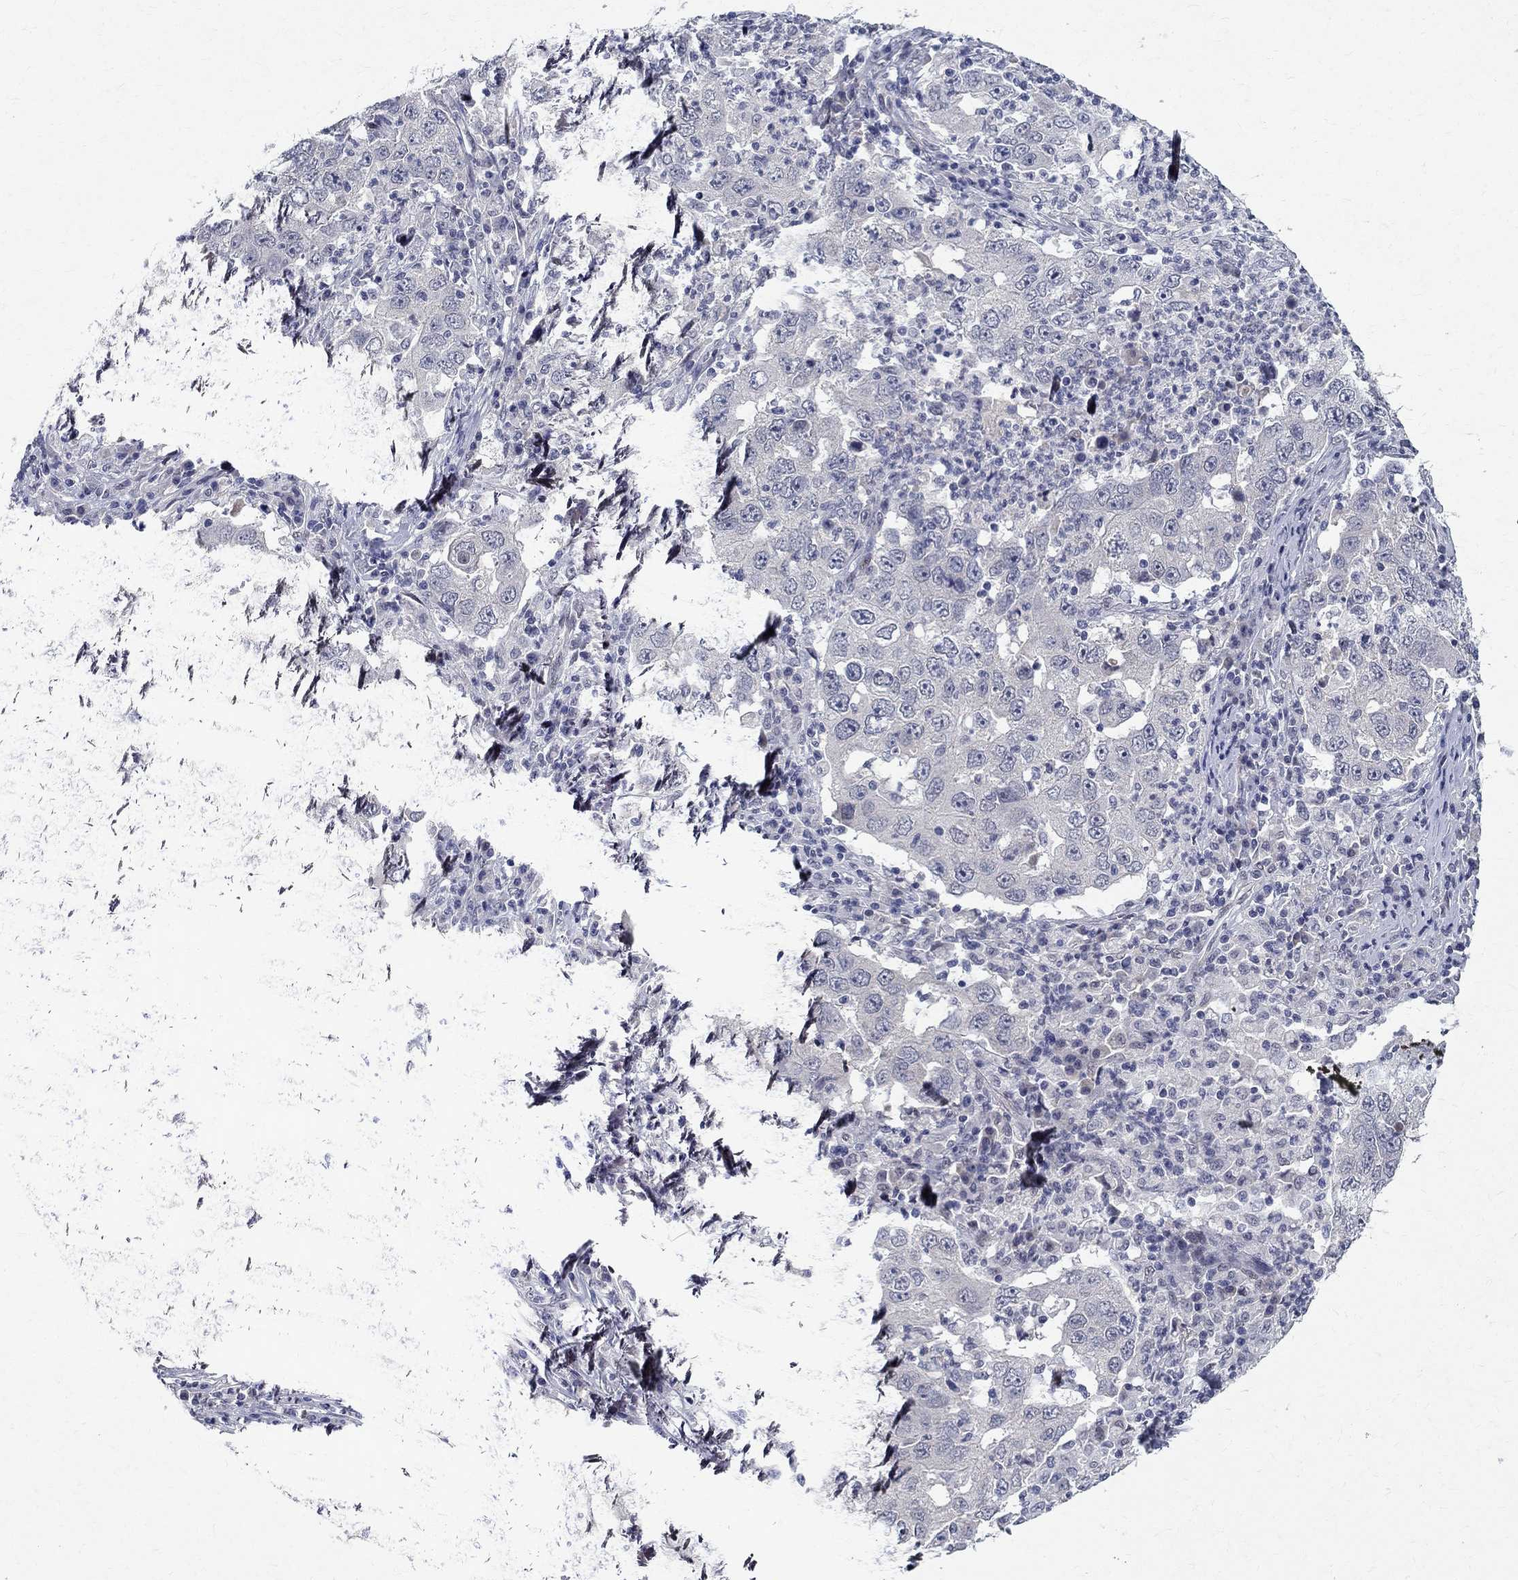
{"staining": {"intensity": "negative", "quantity": "none", "location": "none"}, "tissue": "lung cancer", "cell_type": "Tumor cells", "image_type": "cancer", "snomed": [{"axis": "morphology", "description": "Adenocarcinoma, NOS"}, {"axis": "topography", "description": "Lung"}], "caption": "An image of lung cancer stained for a protein displays no brown staining in tumor cells.", "gene": "RBFOX1", "patient": {"sex": "male", "age": 73}}